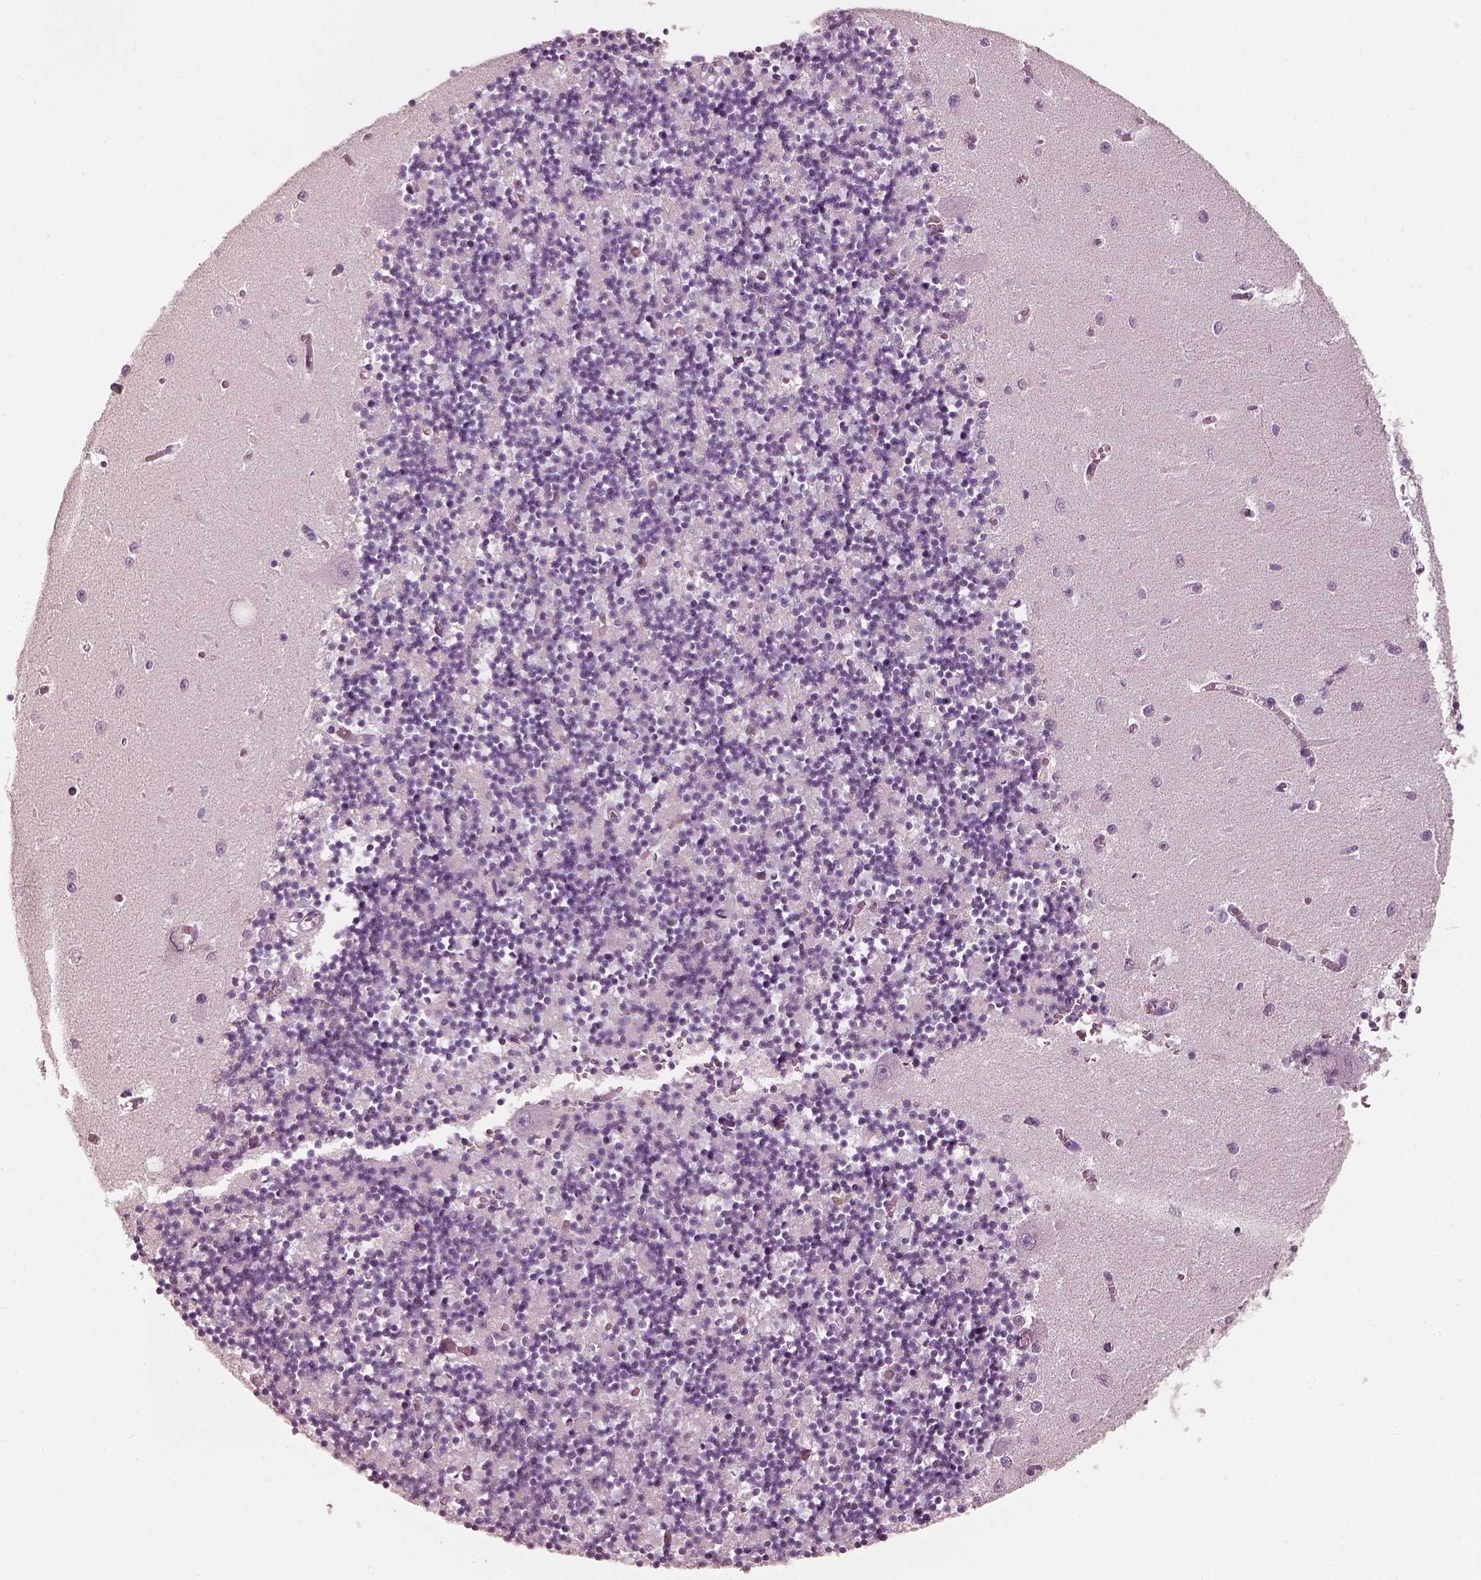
{"staining": {"intensity": "negative", "quantity": "none", "location": "none"}, "tissue": "cerebellum", "cell_type": "Cells in granular layer", "image_type": "normal", "snomed": [{"axis": "morphology", "description": "Normal tissue, NOS"}, {"axis": "topography", "description": "Cerebellum"}], "caption": "High power microscopy photomicrograph of an IHC histopathology image of normal cerebellum, revealing no significant expression in cells in granular layer.", "gene": "R3HDML", "patient": {"sex": "female", "age": 64}}